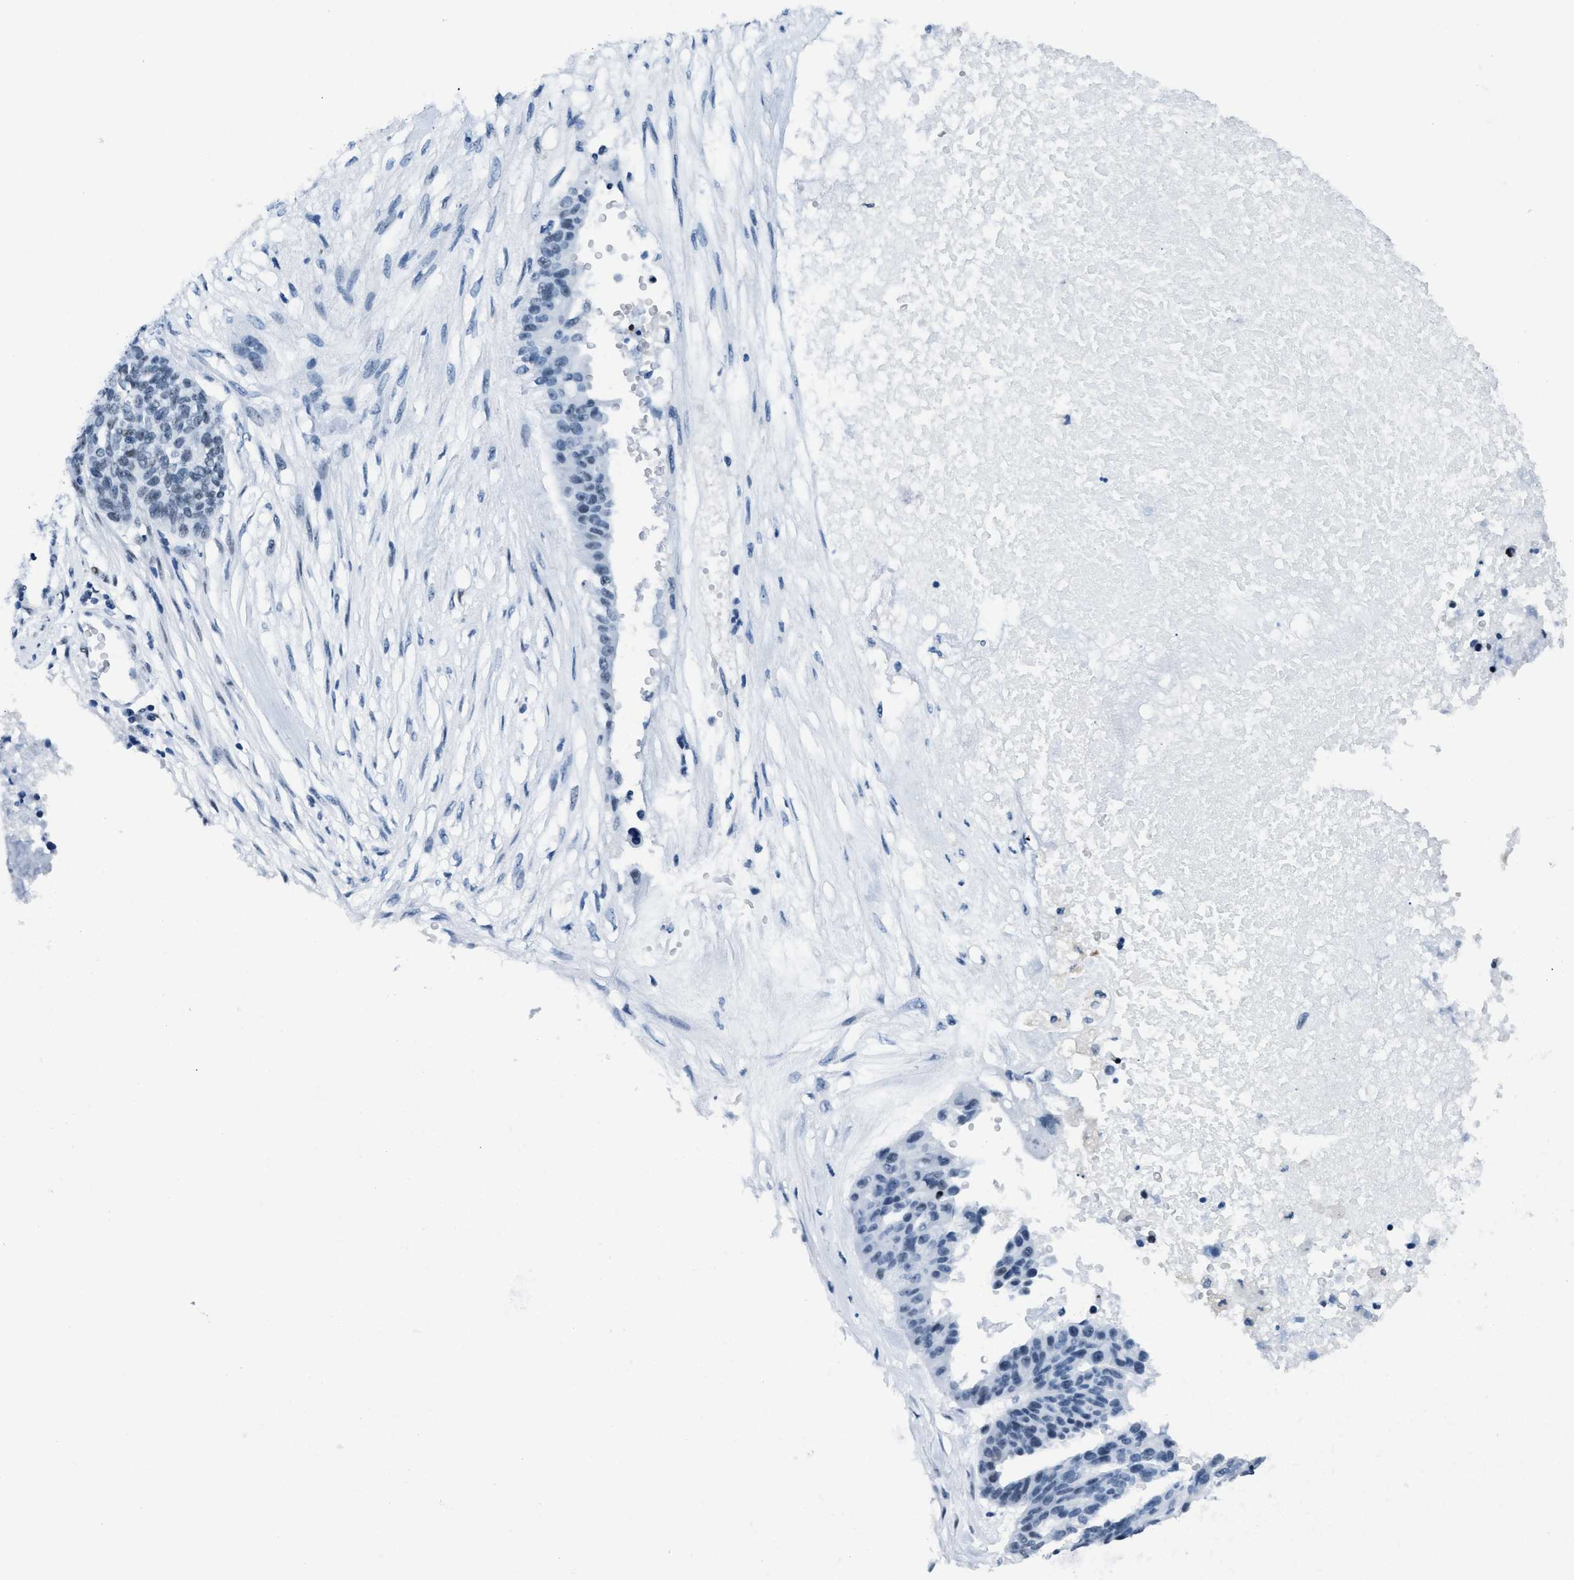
{"staining": {"intensity": "weak", "quantity": "<25%", "location": "nuclear"}, "tissue": "ovarian cancer", "cell_type": "Tumor cells", "image_type": "cancer", "snomed": [{"axis": "morphology", "description": "Cystadenocarcinoma, serous, NOS"}, {"axis": "topography", "description": "Ovary"}], "caption": "High power microscopy photomicrograph of an immunohistochemistry histopathology image of ovarian cancer (serous cystadenocarcinoma), revealing no significant staining in tumor cells.", "gene": "PLA2G2A", "patient": {"sex": "female", "age": 59}}